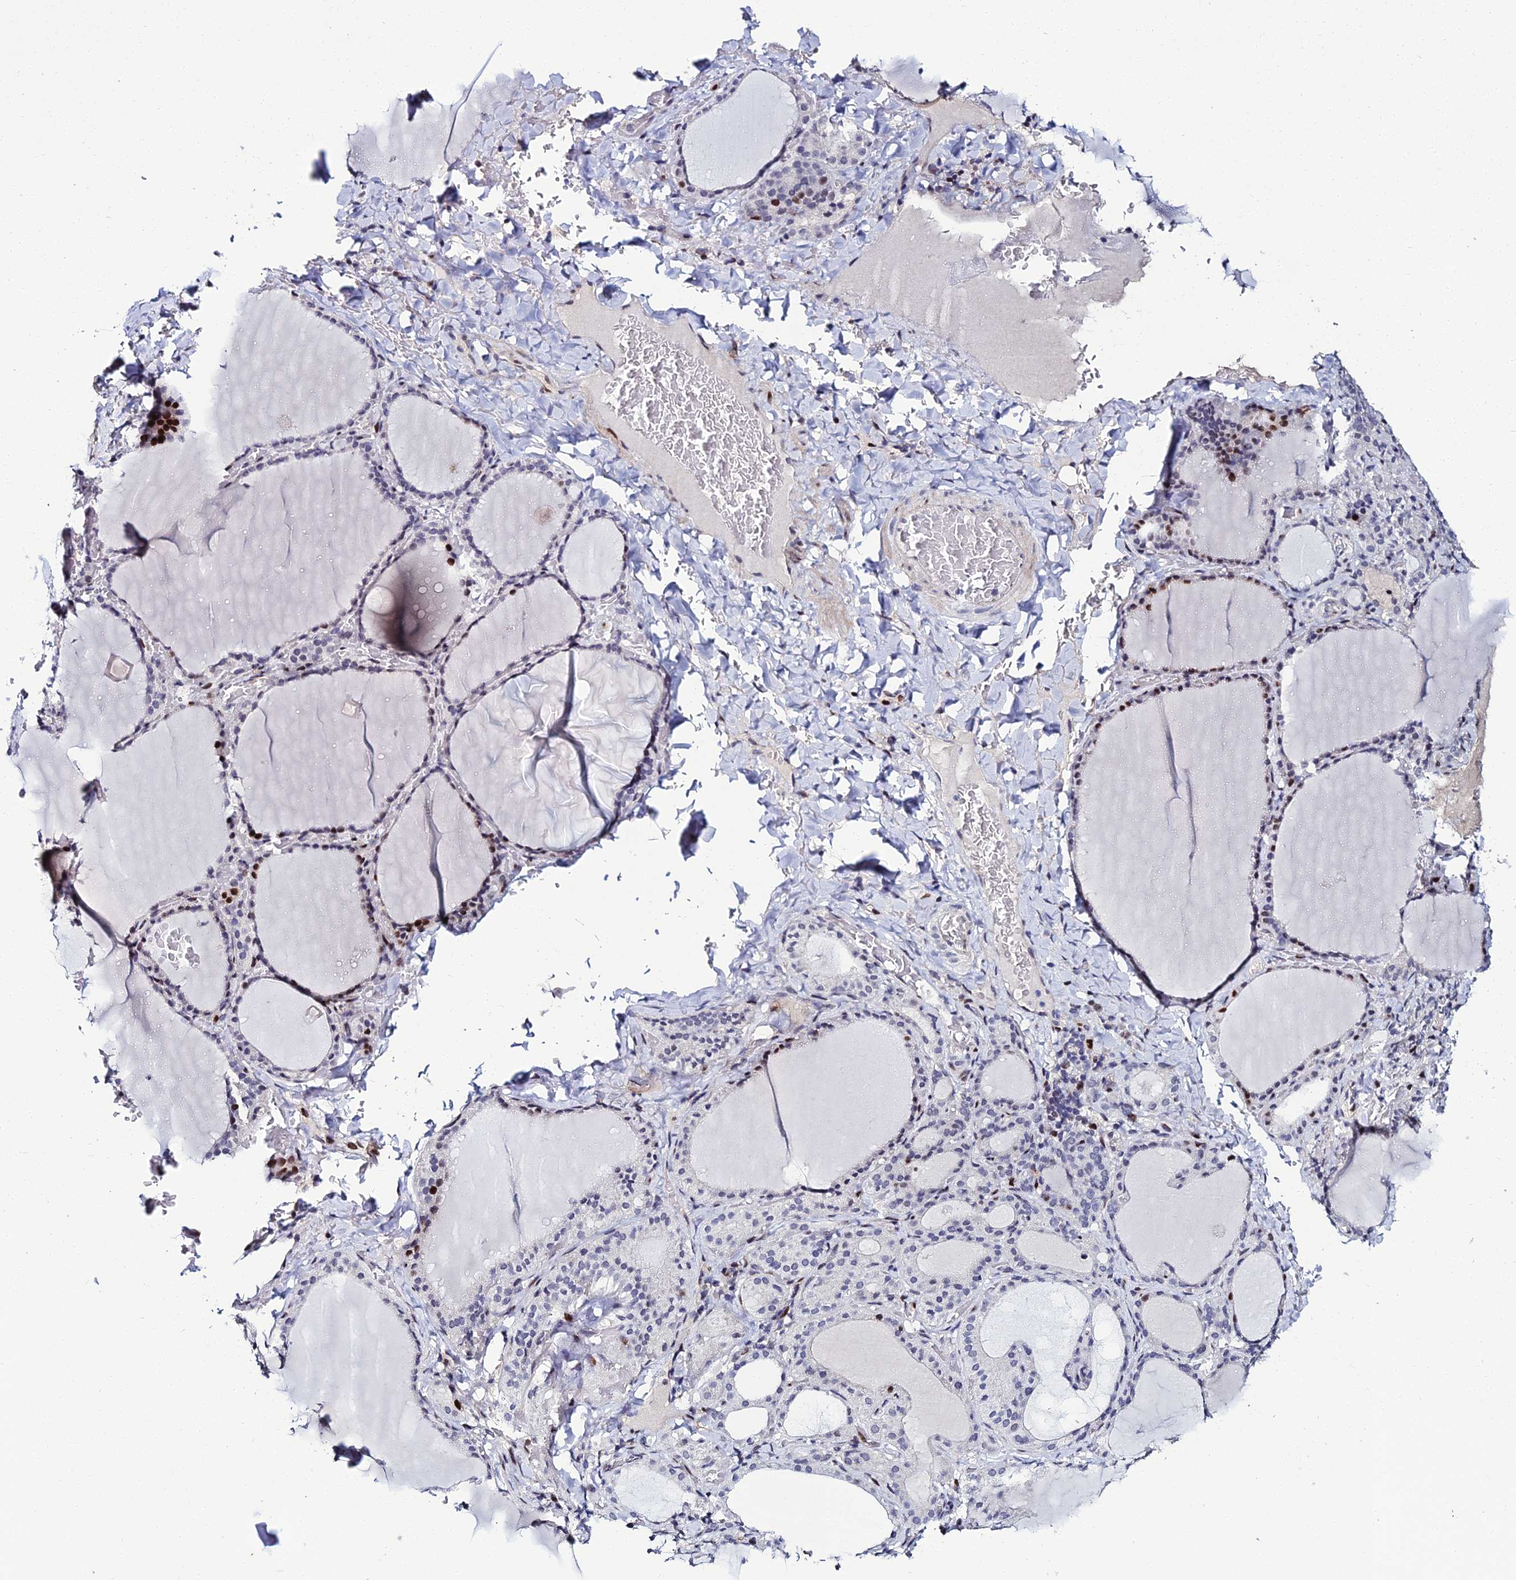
{"staining": {"intensity": "strong", "quantity": "25%-75%", "location": "nuclear"}, "tissue": "thyroid gland", "cell_type": "Glandular cells", "image_type": "normal", "snomed": [{"axis": "morphology", "description": "Normal tissue, NOS"}, {"axis": "topography", "description": "Thyroid gland"}], "caption": "IHC of unremarkable human thyroid gland demonstrates high levels of strong nuclear expression in about 25%-75% of glandular cells.", "gene": "TAF9B", "patient": {"sex": "female", "age": 39}}